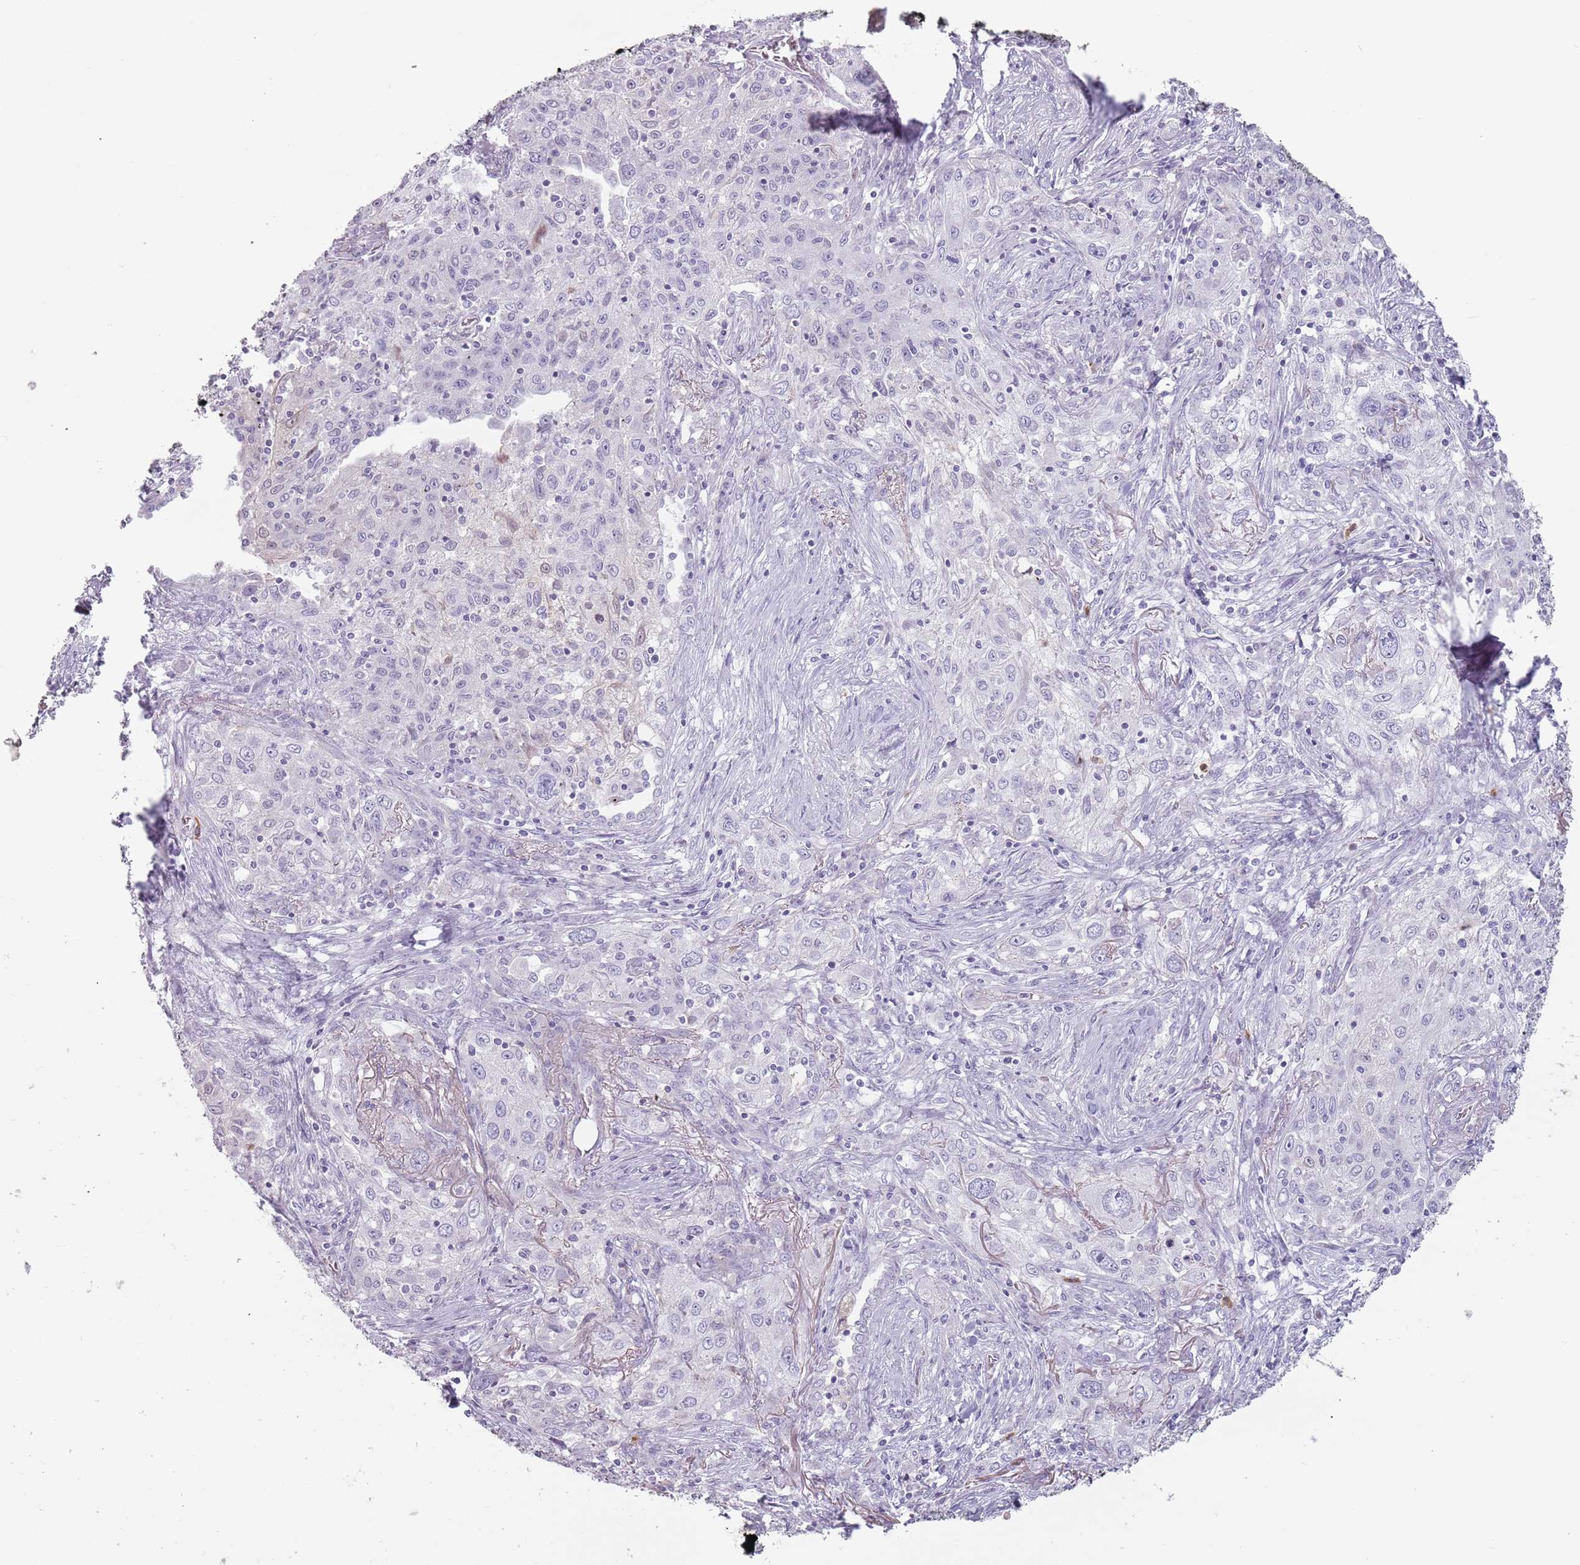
{"staining": {"intensity": "negative", "quantity": "none", "location": "none"}, "tissue": "lung cancer", "cell_type": "Tumor cells", "image_type": "cancer", "snomed": [{"axis": "morphology", "description": "Squamous cell carcinoma, NOS"}, {"axis": "topography", "description": "Lung"}], "caption": "High power microscopy image of an immunohistochemistry (IHC) histopathology image of lung cancer, revealing no significant positivity in tumor cells.", "gene": "ZNF584", "patient": {"sex": "female", "age": 69}}